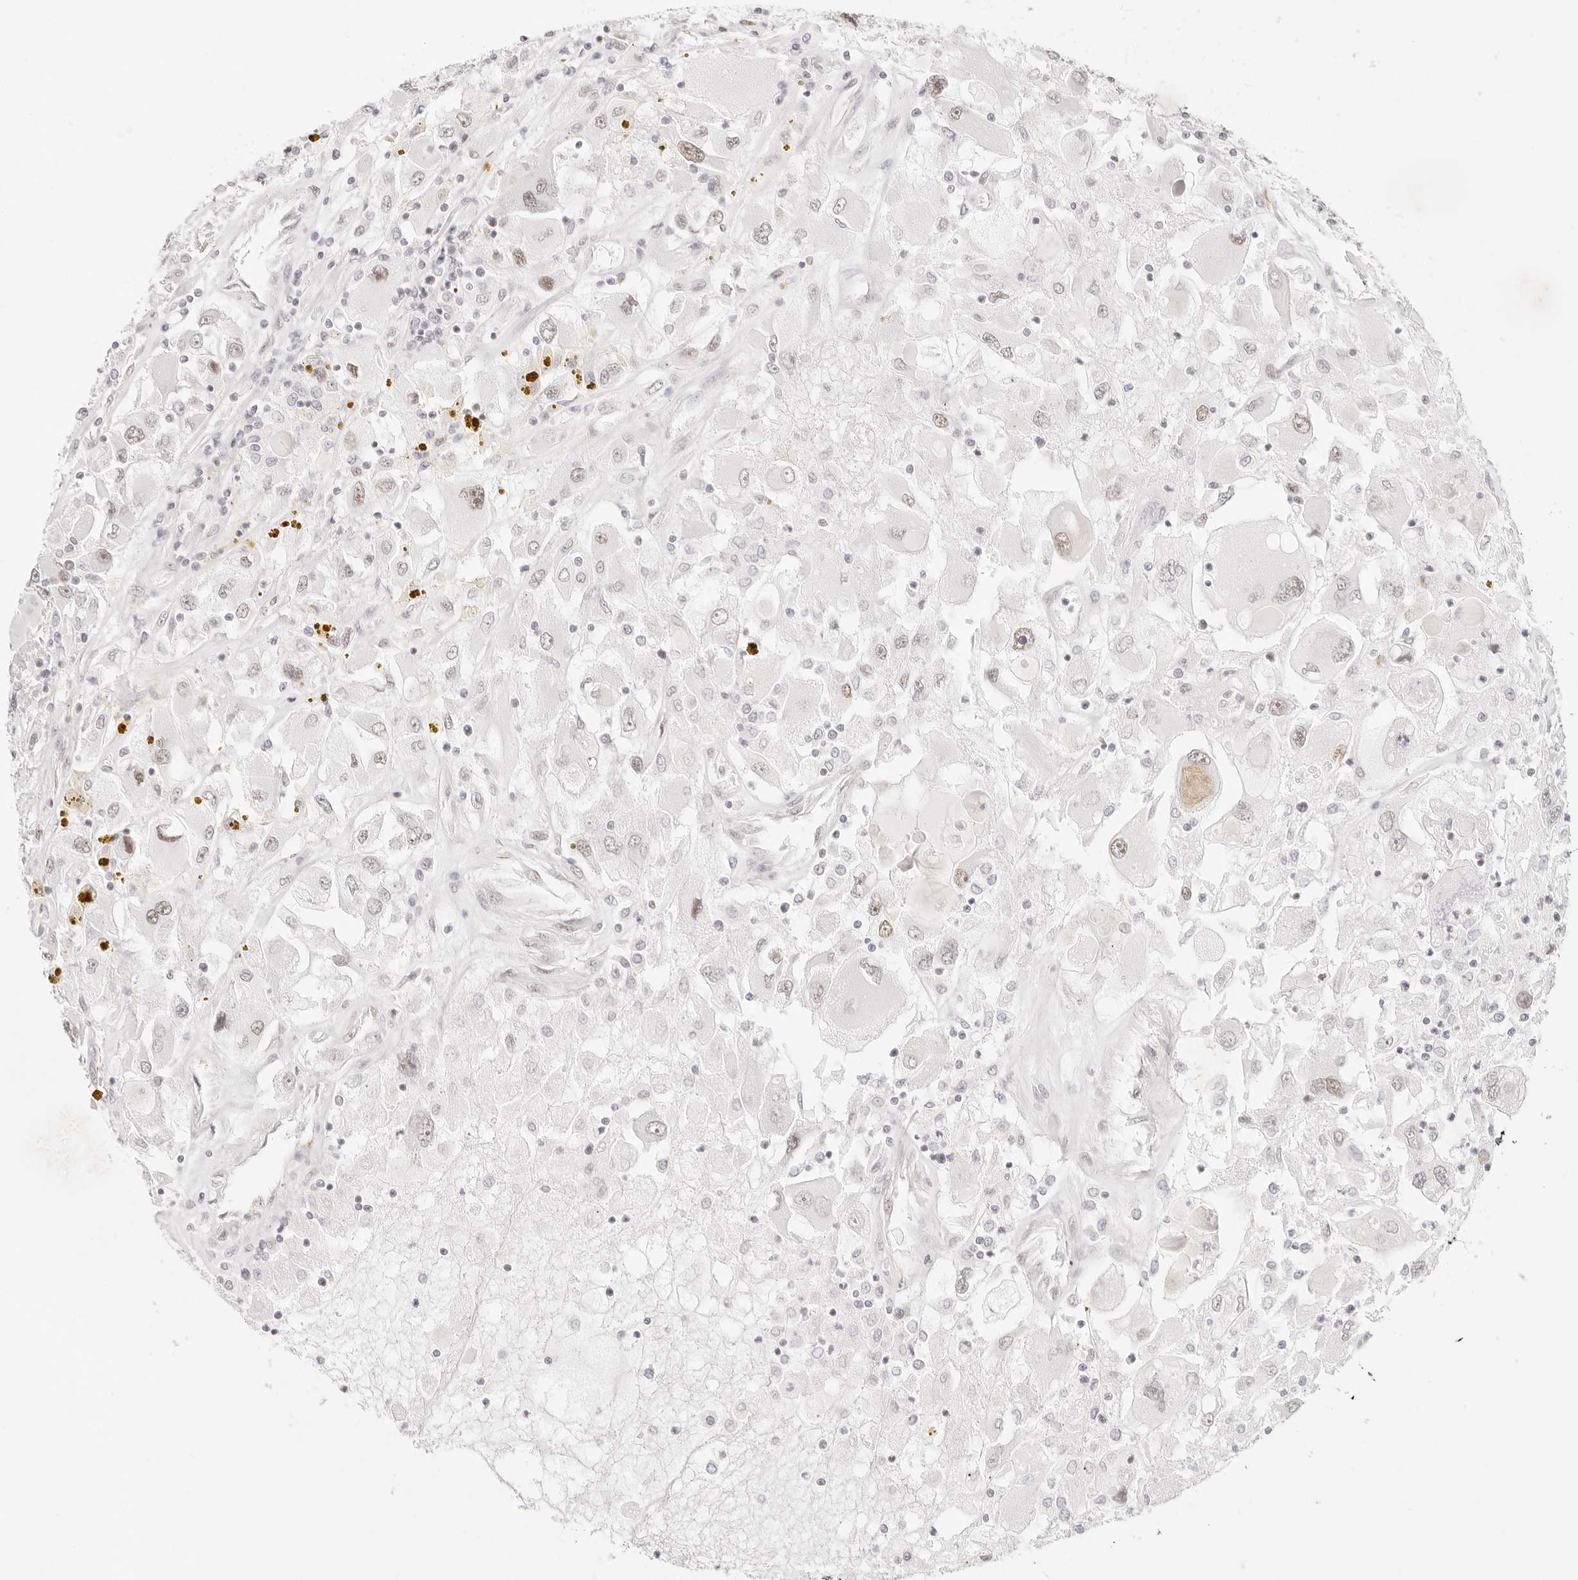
{"staining": {"intensity": "moderate", "quantity": "<25%", "location": "nuclear"}, "tissue": "renal cancer", "cell_type": "Tumor cells", "image_type": "cancer", "snomed": [{"axis": "morphology", "description": "Adenocarcinoma, NOS"}, {"axis": "topography", "description": "Kidney"}], "caption": "Immunohistochemical staining of renal adenocarcinoma exhibits moderate nuclear protein expression in approximately <25% of tumor cells.", "gene": "ZC3H11A", "patient": {"sex": "female", "age": 52}}